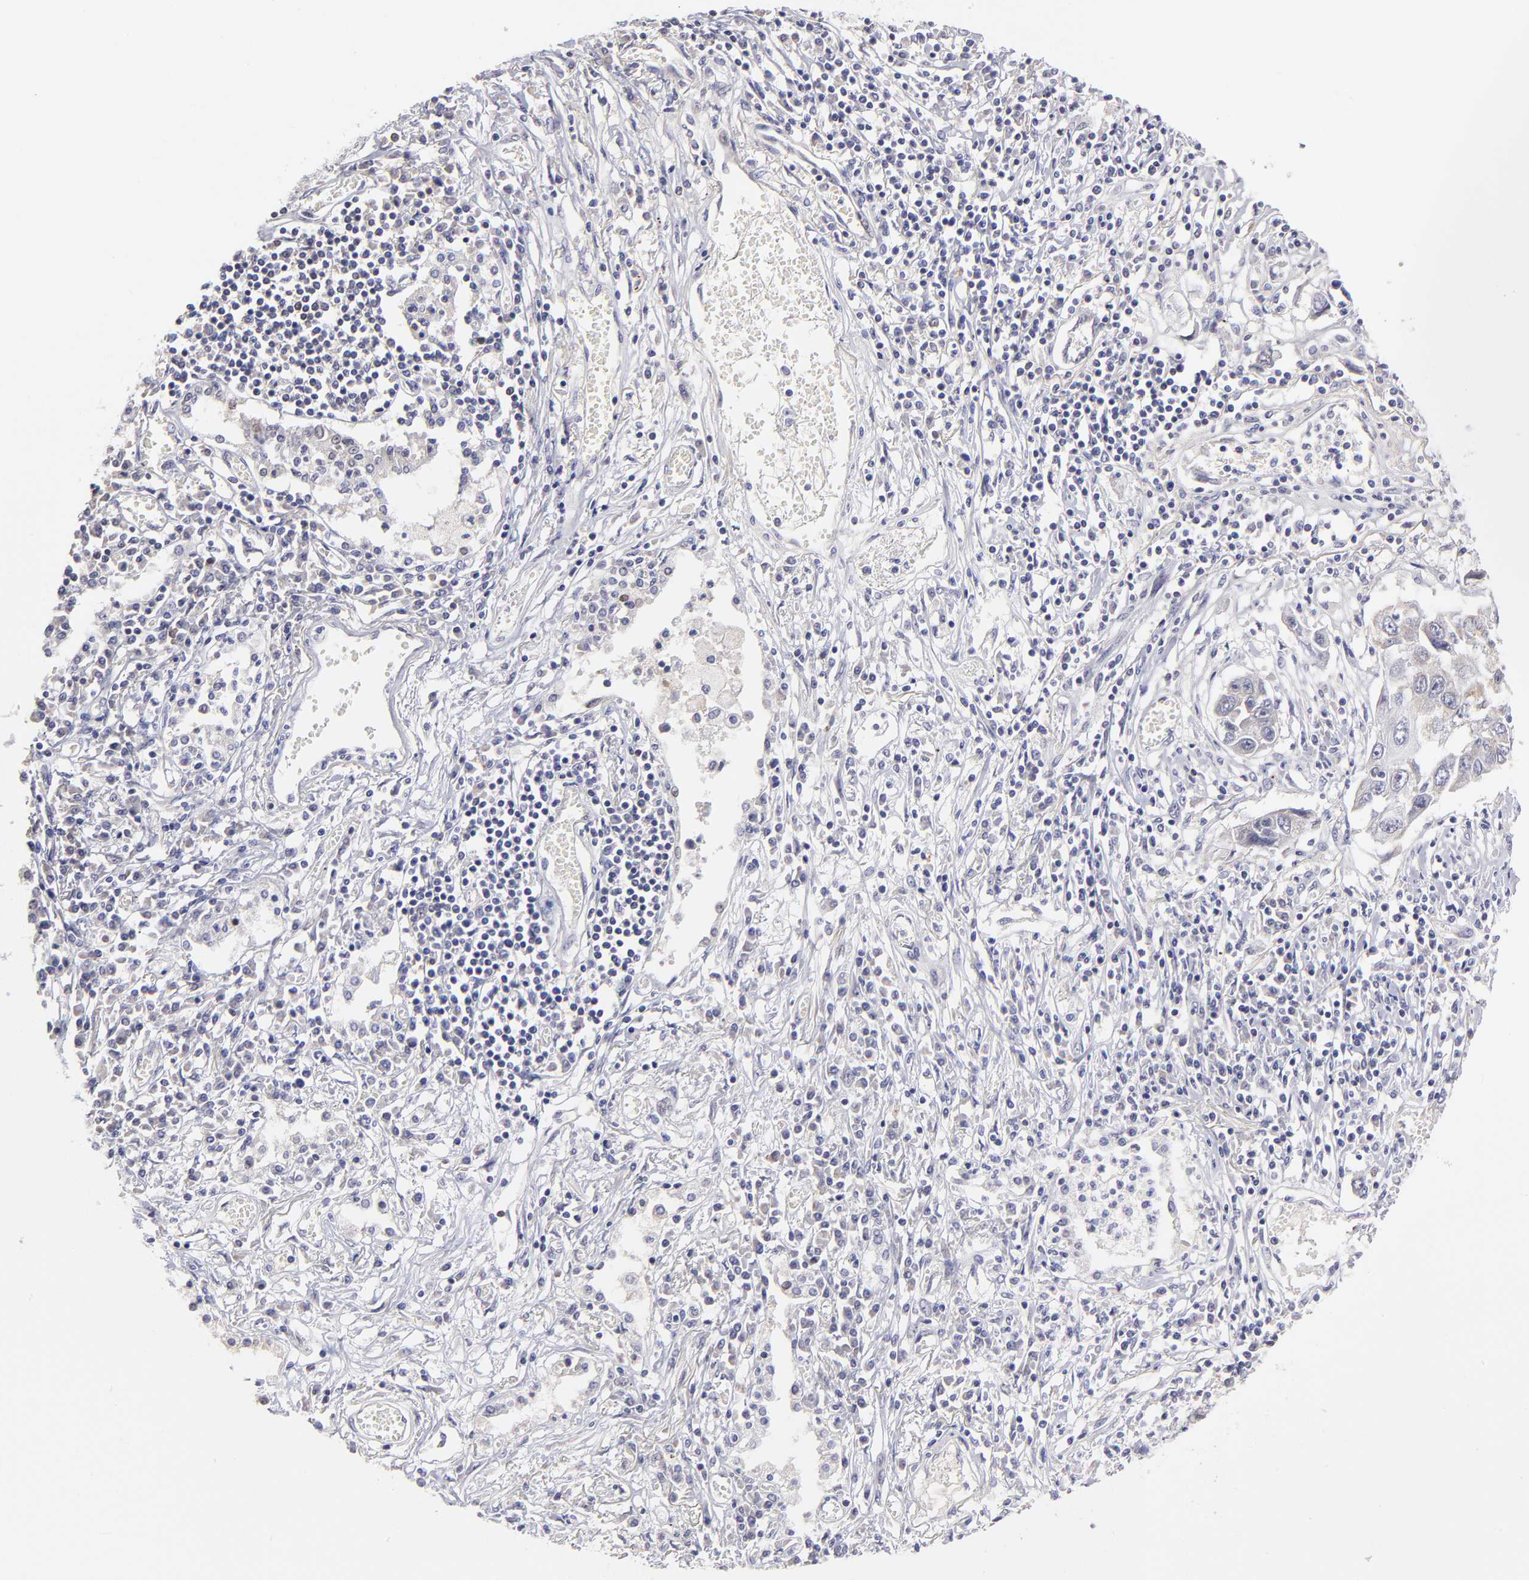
{"staining": {"intensity": "negative", "quantity": "none", "location": "none"}, "tissue": "lung cancer", "cell_type": "Tumor cells", "image_type": "cancer", "snomed": [{"axis": "morphology", "description": "Squamous cell carcinoma, NOS"}, {"axis": "topography", "description": "Lung"}], "caption": "Photomicrograph shows no significant protein expression in tumor cells of lung cancer.", "gene": "BTG2", "patient": {"sex": "male", "age": 71}}